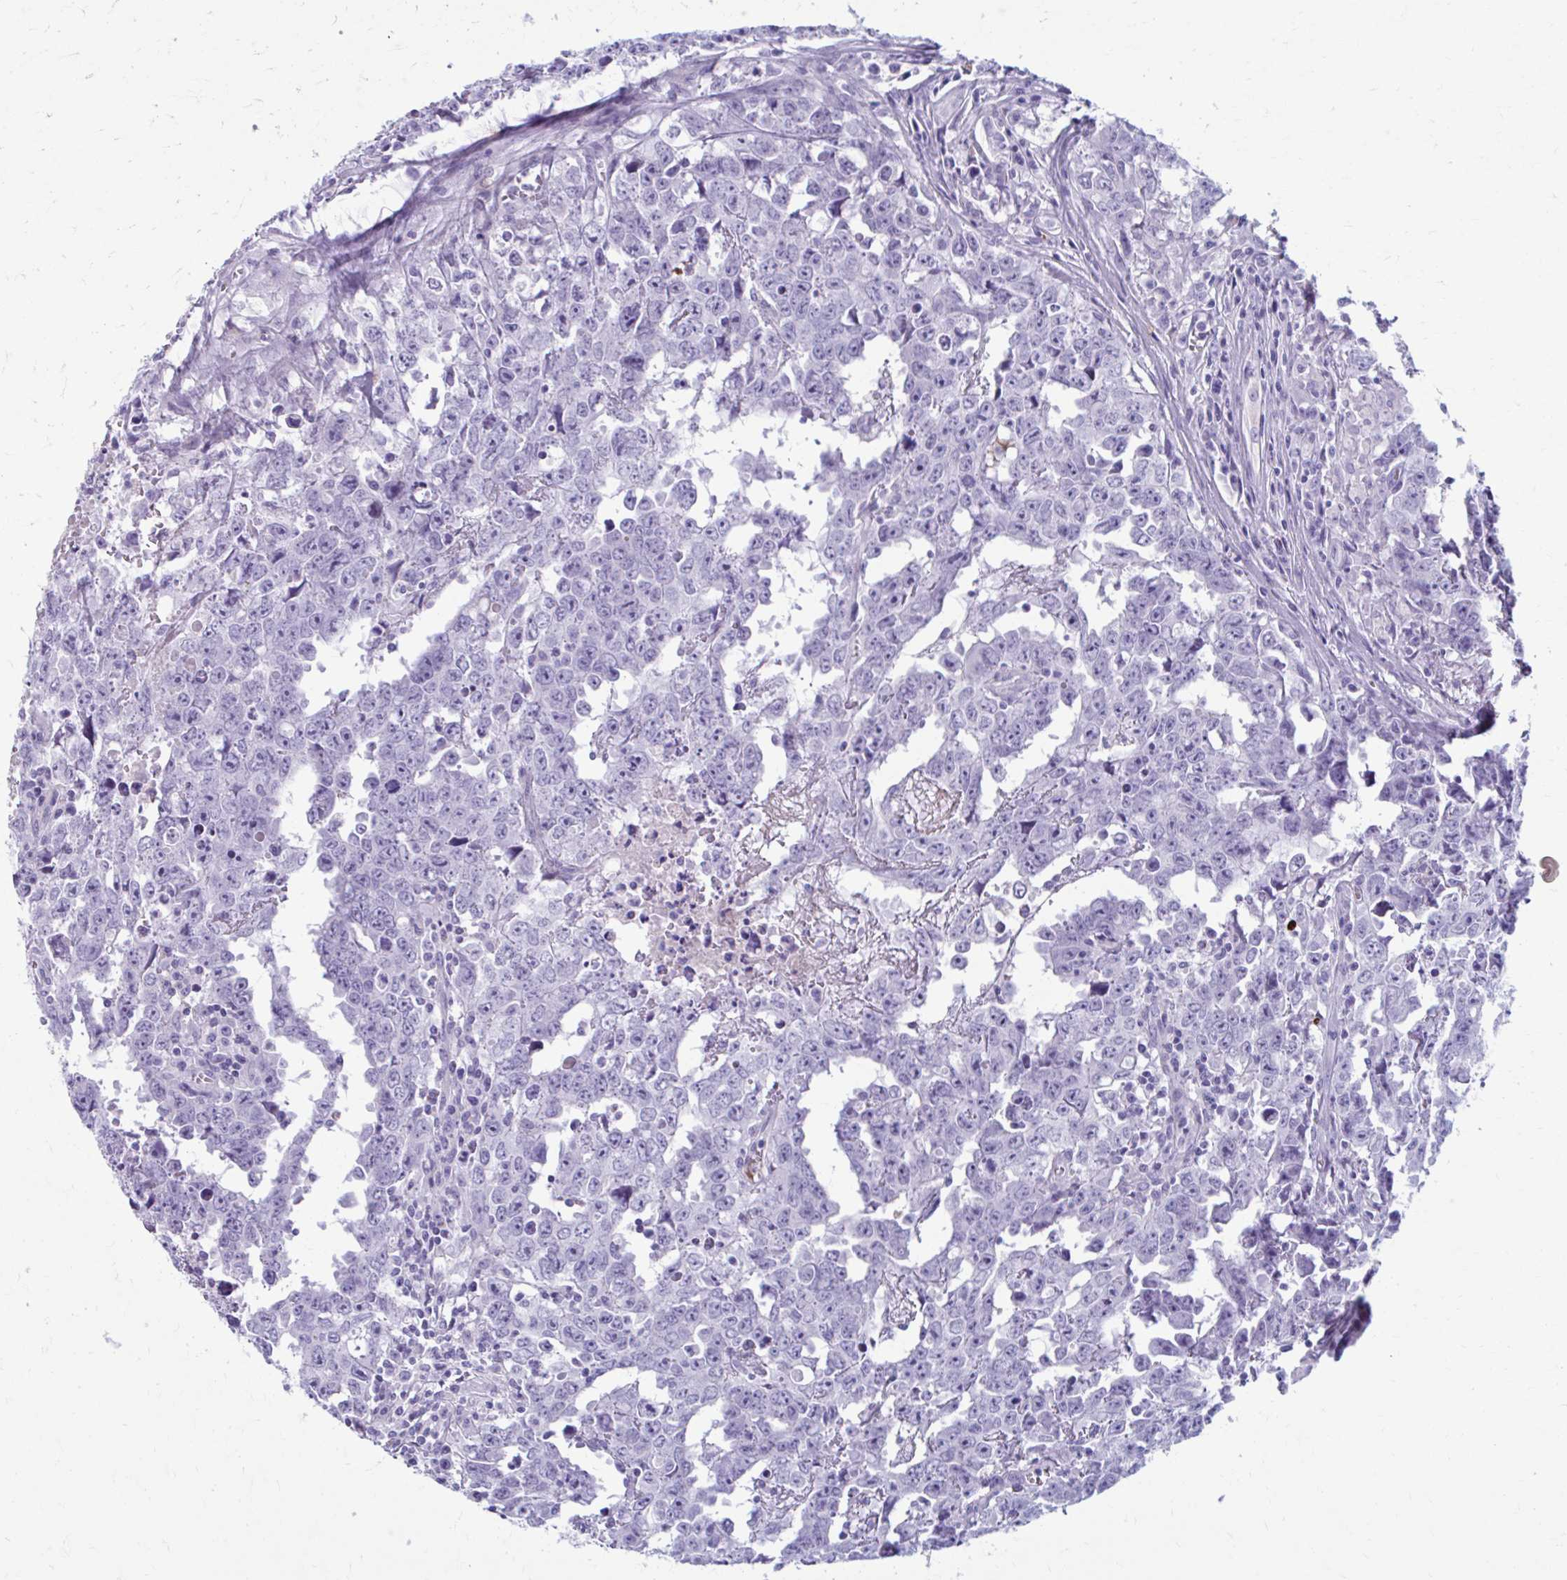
{"staining": {"intensity": "negative", "quantity": "none", "location": "none"}, "tissue": "testis cancer", "cell_type": "Tumor cells", "image_type": "cancer", "snomed": [{"axis": "morphology", "description": "Carcinoma, Embryonal, NOS"}, {"axis": "topography", "description": "Testis"}], "caption": "Immunohistochemistry image of neoplastic tissue: testis cancer (embryonal carcinoma) stained with DAB displays no significant protein positivity in tumor cells.", "gene": "C12orf71", "patient": {"sex": "male", "age": 22}}